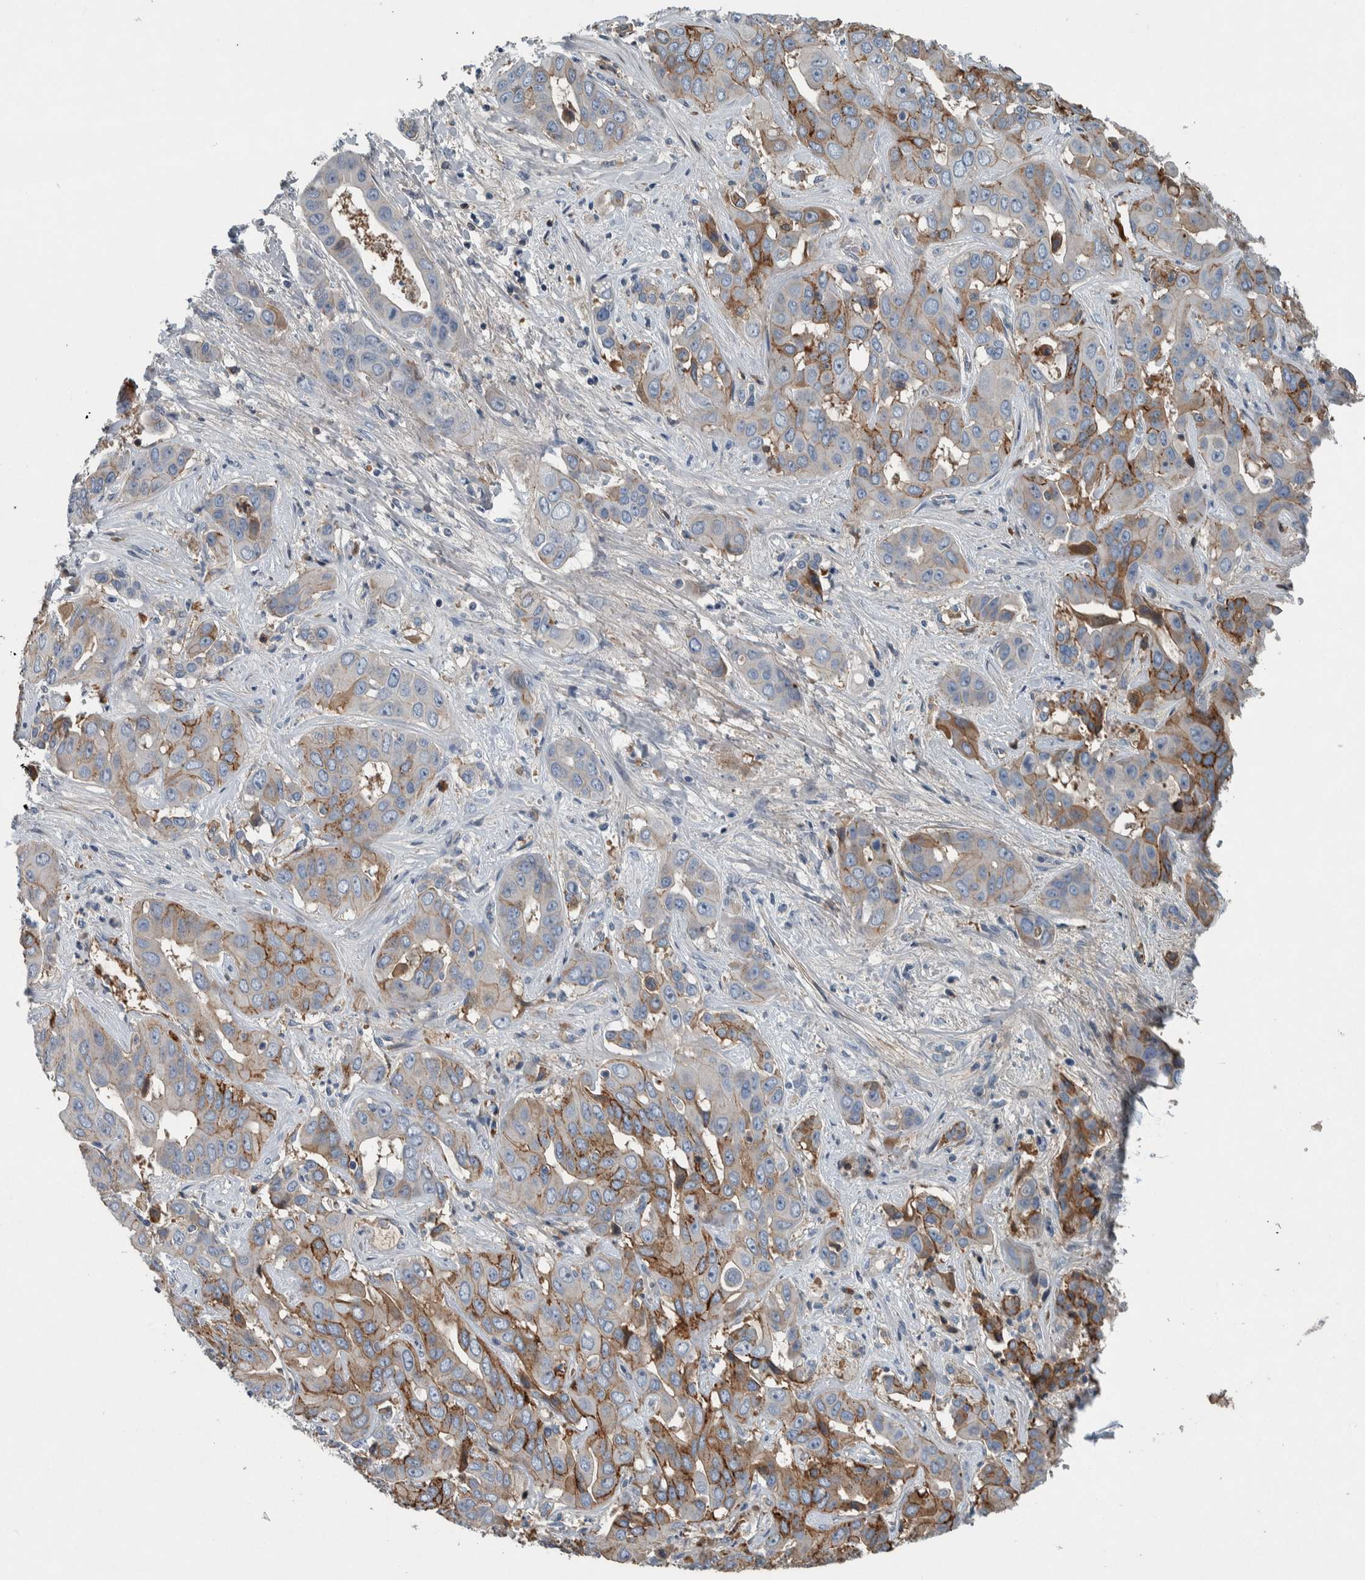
{"staining": {"intensity": "moderate", "quantity": "25%-75%", "location": "cytoplasmic/membranous"}, "tissue": "liver cancer", "cell_type": "Tumor cells", "image_type": "cancer", "snomed": [{"axis": "morphology", "description": "Cholangiocarcinoma"}, {"axis": "topography", "description": "Liver"}], "caption": "The micrograph displays staining of cholangiocarcinoma (liver), revealing moderate cytoplasmic/membranous protein staining (brown color) within tumor cells.", "gene": "SERPINC1", "patient": {"sex": "female", "age": 52}}